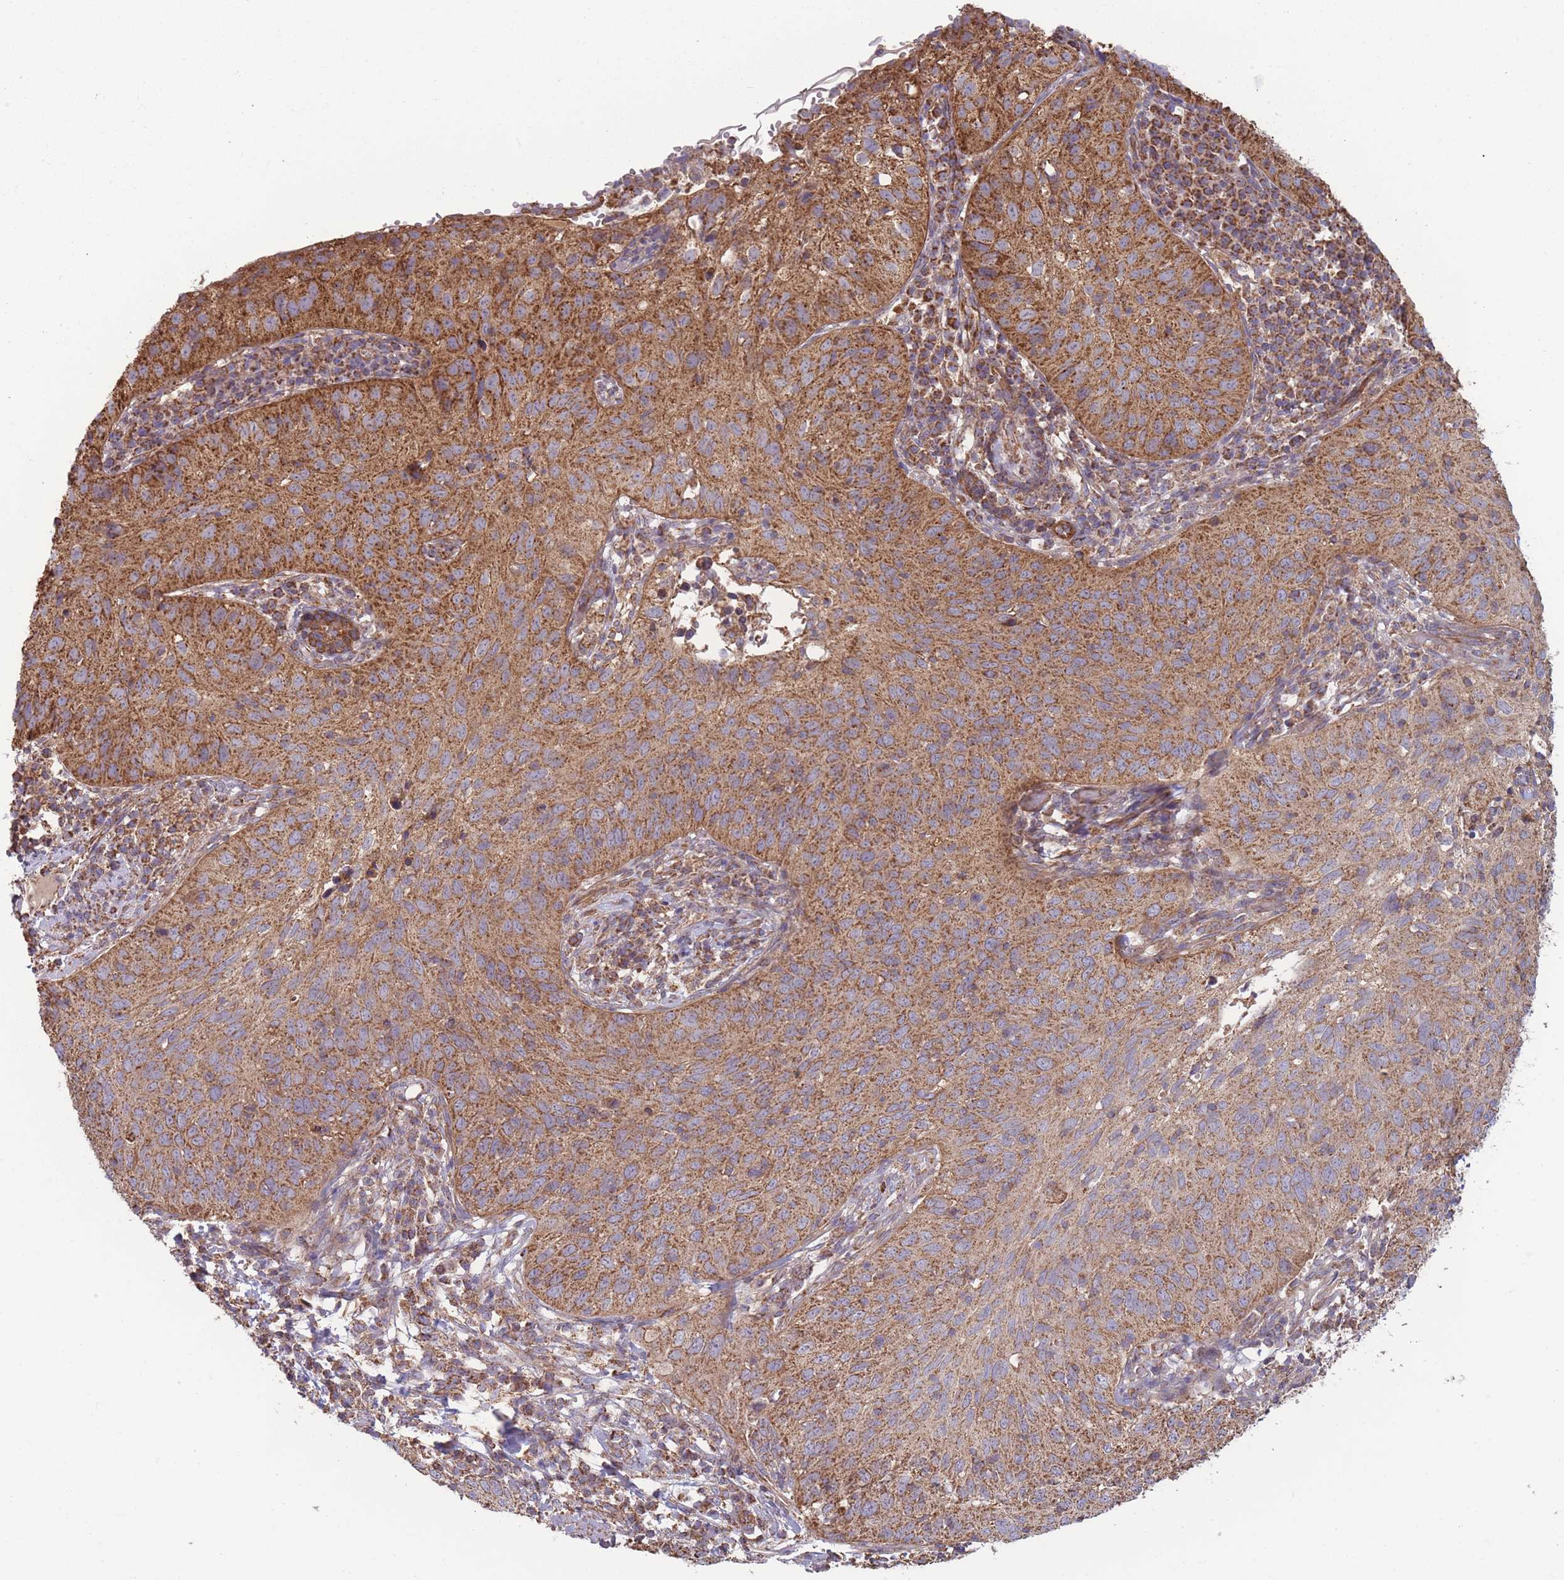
{"staining": {"intensity": "strong", "quantity": ">75%", "location": "cytoplasmic/membranous"}, "tissue": "cervical cancer", "cell_type": "Tumor cells", "image_type": "cancer", "snomed": [{"axis": "morphology", "description": "Squamous cell carcinoma, NOS"}, {"axis": "topography", "description": "Cervix"}], "caption": "Immunohistochemistry (DAB (3,3'-diaminobenzidine)) staining of human cervical cancer exhibits strong cytoplasmic/membranous protein staining in about >75% of tumor cells.", "gene": "KIF16B", "patient": {"sex": "female", "age": 30}}